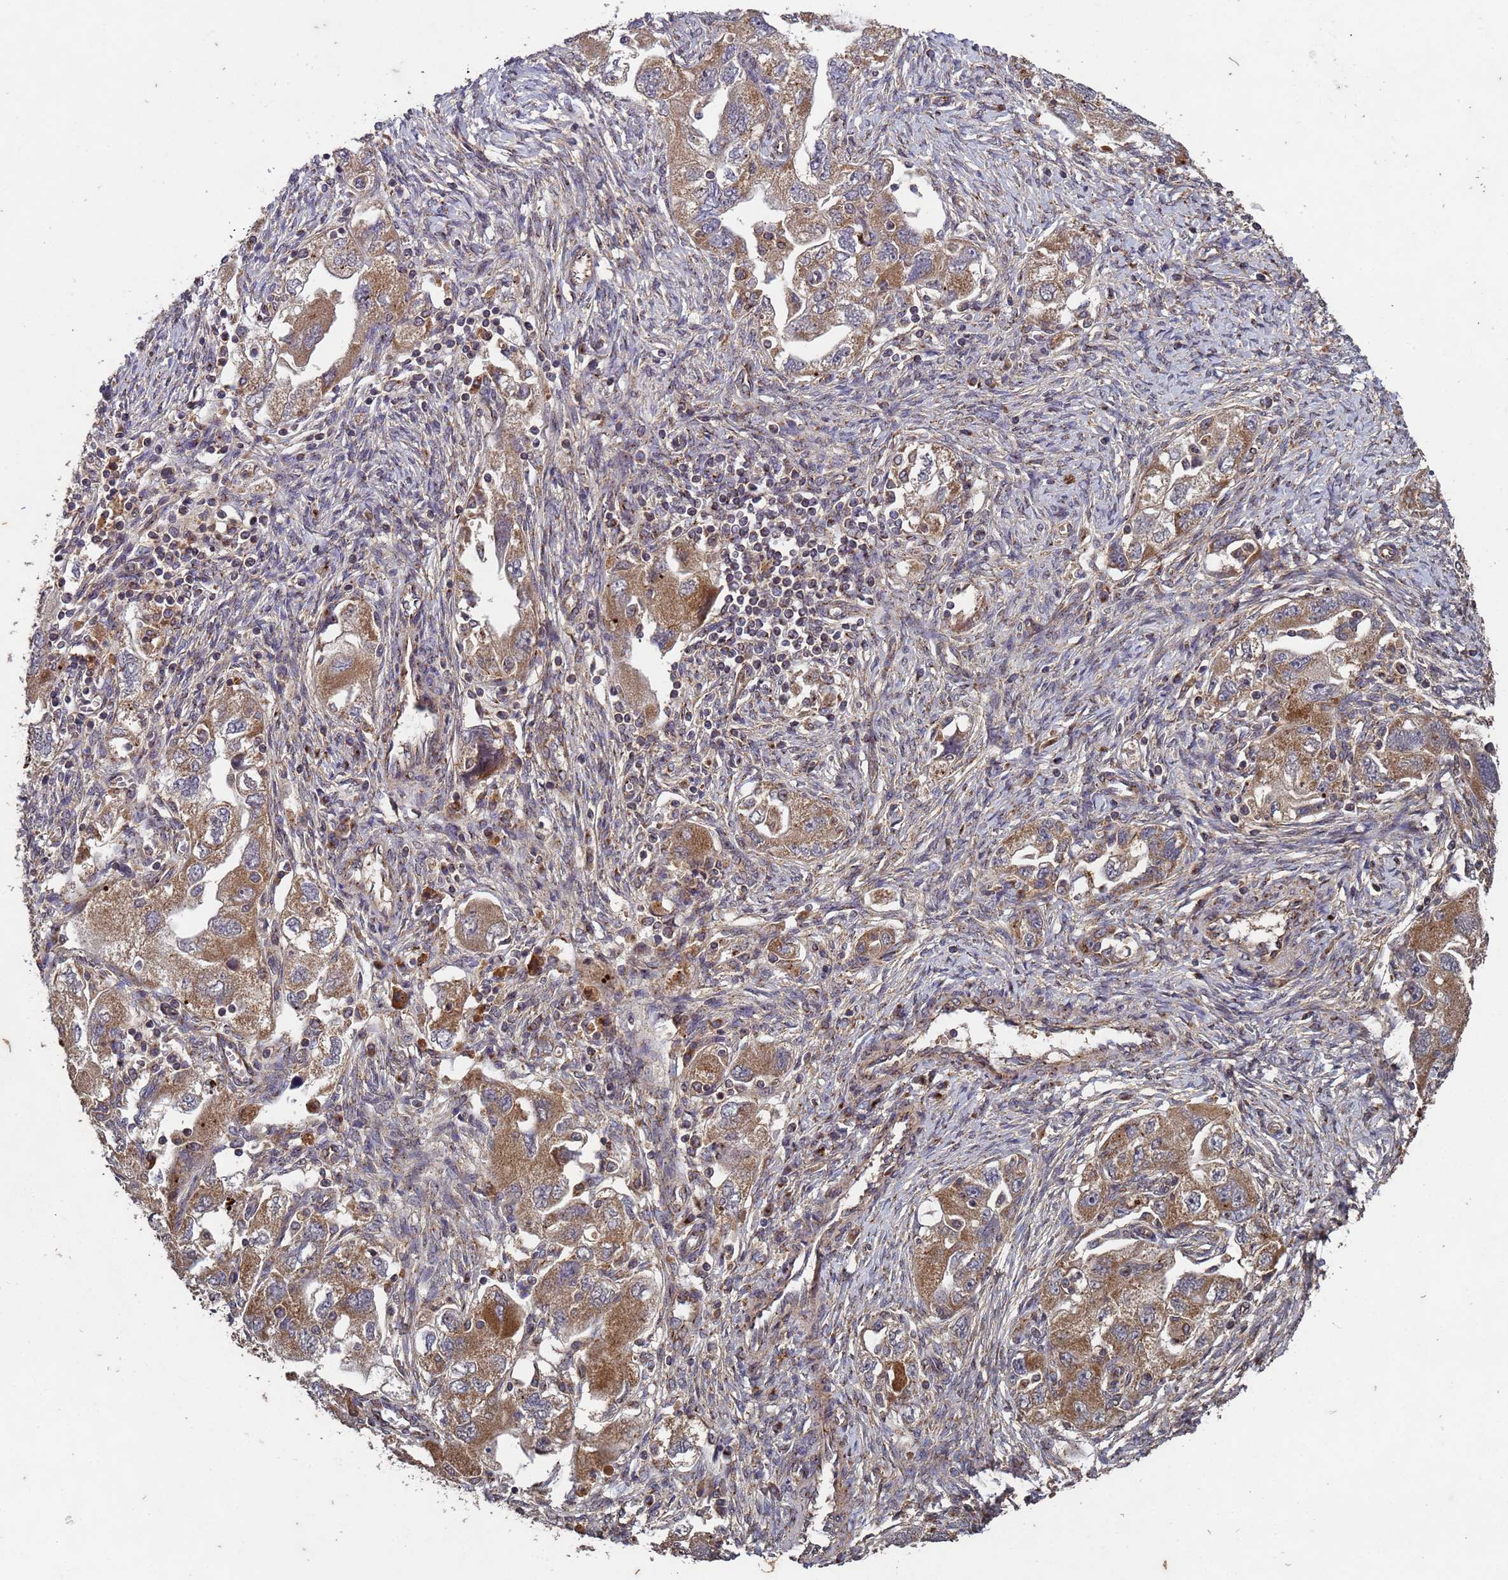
{"staining": {"intensity": "moderate", "quantity": ">75%", "location": "cytoplasmic/membranous"}, "tissue": "ovarian cancer", "cell_type": "Tumor cells", "image_type": "cancer", "snomed": [{"axis": "morphology", "description": "Carcinoma, NOS"}, {"axis": "morphology", "description": "Cystadenocarcinoma, serous, NOS"}, {"axis": "topography", "description": "Ovary"}], "caption": "This is a micrograph of immunohistochemistry staining of ovarian cancer, which shows moderate expression in the cytoplasmic/membranous of tumor cells.", "gene": "FASTKD1", "patient": {"sex": "female", "age": 69}}